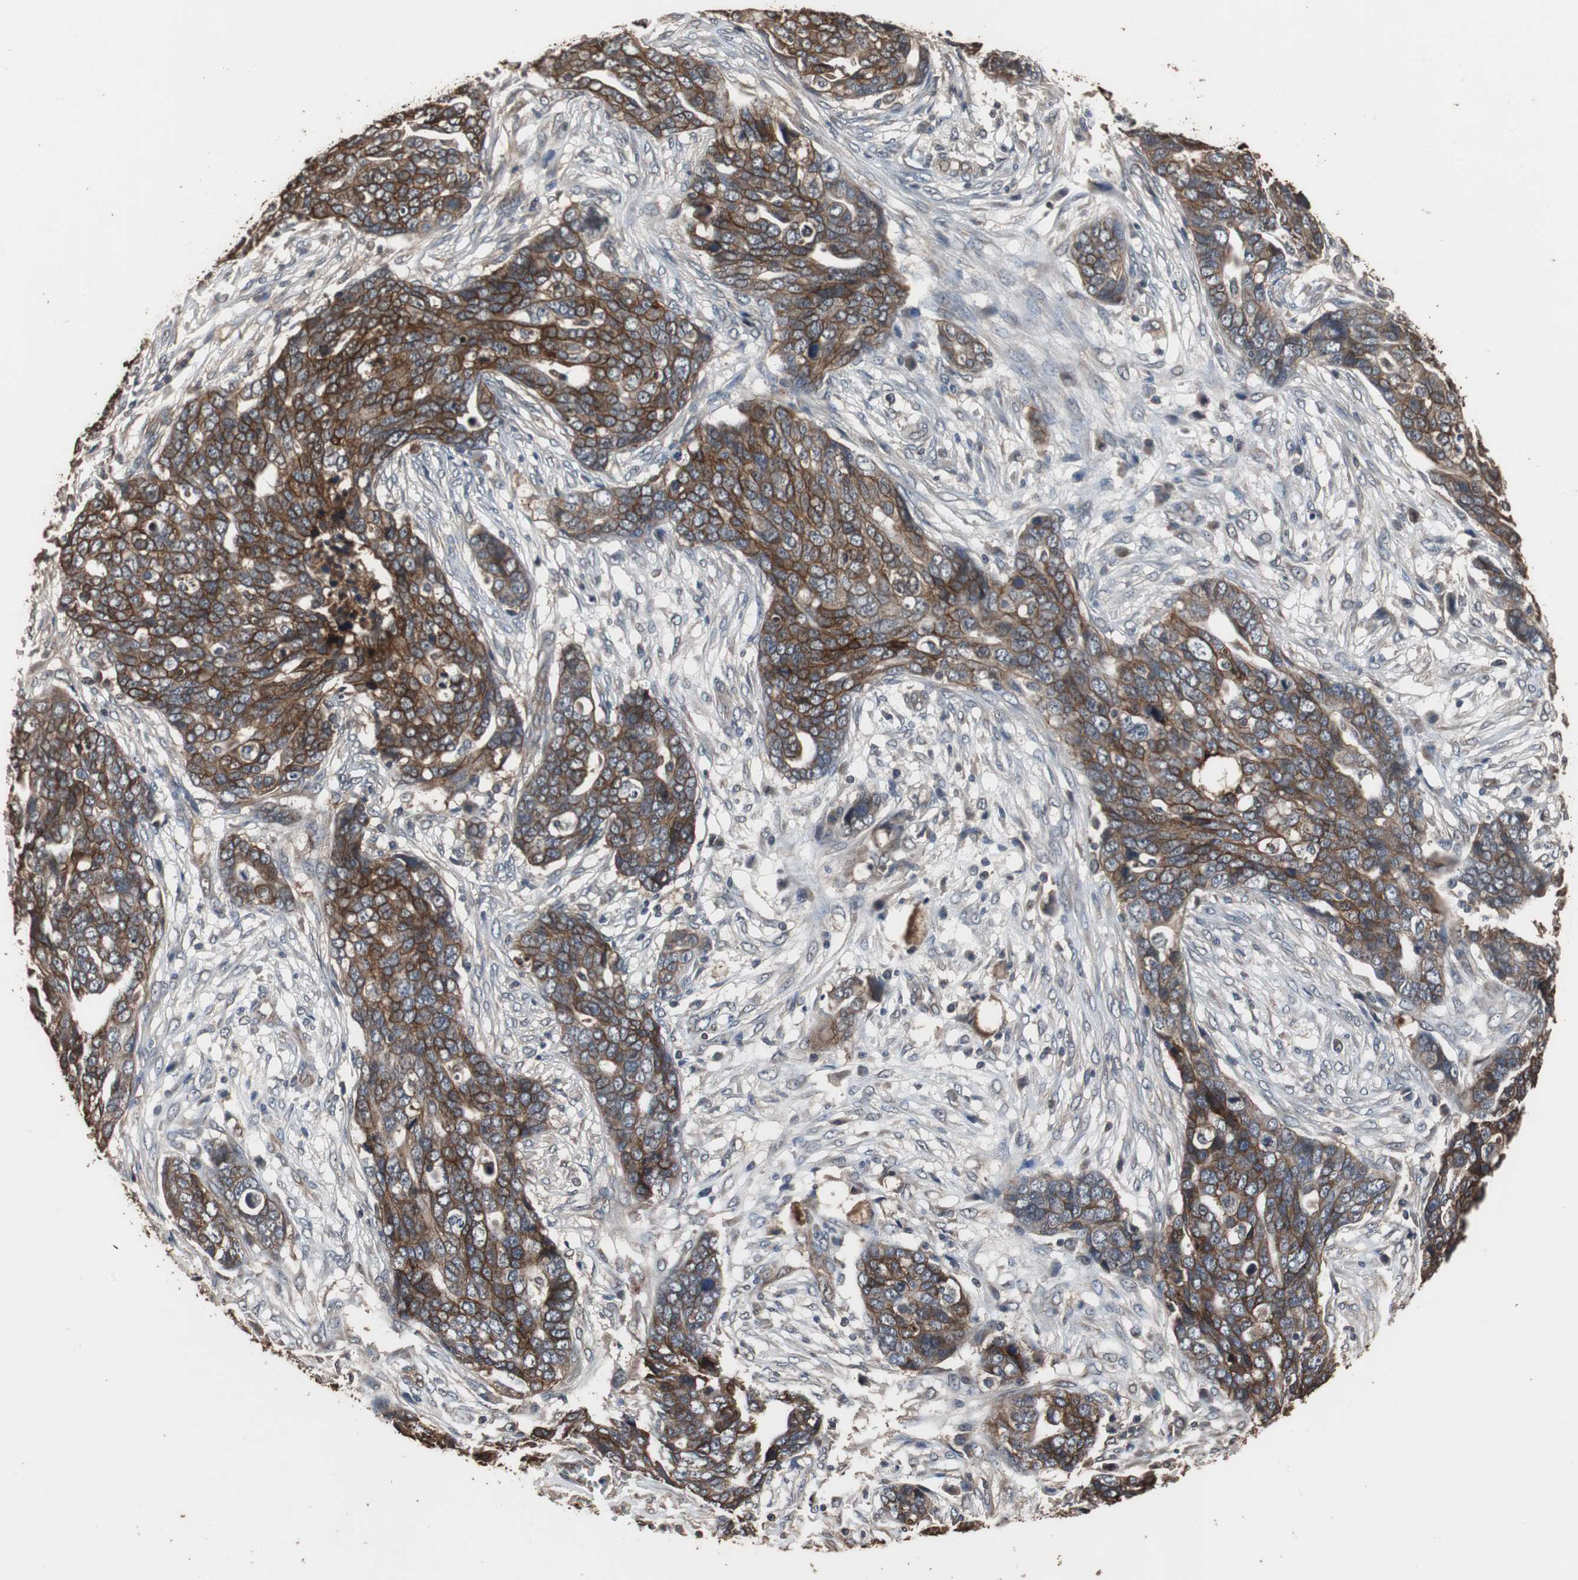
{"staining": {"intensity": "strong", "quantity": ">75%", "location": "cytoplasmic/membranous"}, "tissue": "ovarian cancer", "cell_type": "Tumor cells", "image_type": "cancer", "snomed": [{"axis": "morphology", "description": "Normal tissue, NOS"}, {"axis": "morphology", "description": "Cystadenocarcinoma, serous, NOS"}, {"axis": "topography", "description": "Fallopian tube"}, {"axis": "topography", "description": "Ovary"}], "caption": "A brown stain labels strong cytoplasmic/membranous positivity of a protein in ovarian serous cystadenocarcinoma tumor cells. (DAB (3,3'-diaminobenzidine) IHC with brightfield microscopy, high magnification).", "gene": "NDRG1", "patient": {"sex": "female", "age": 56}}